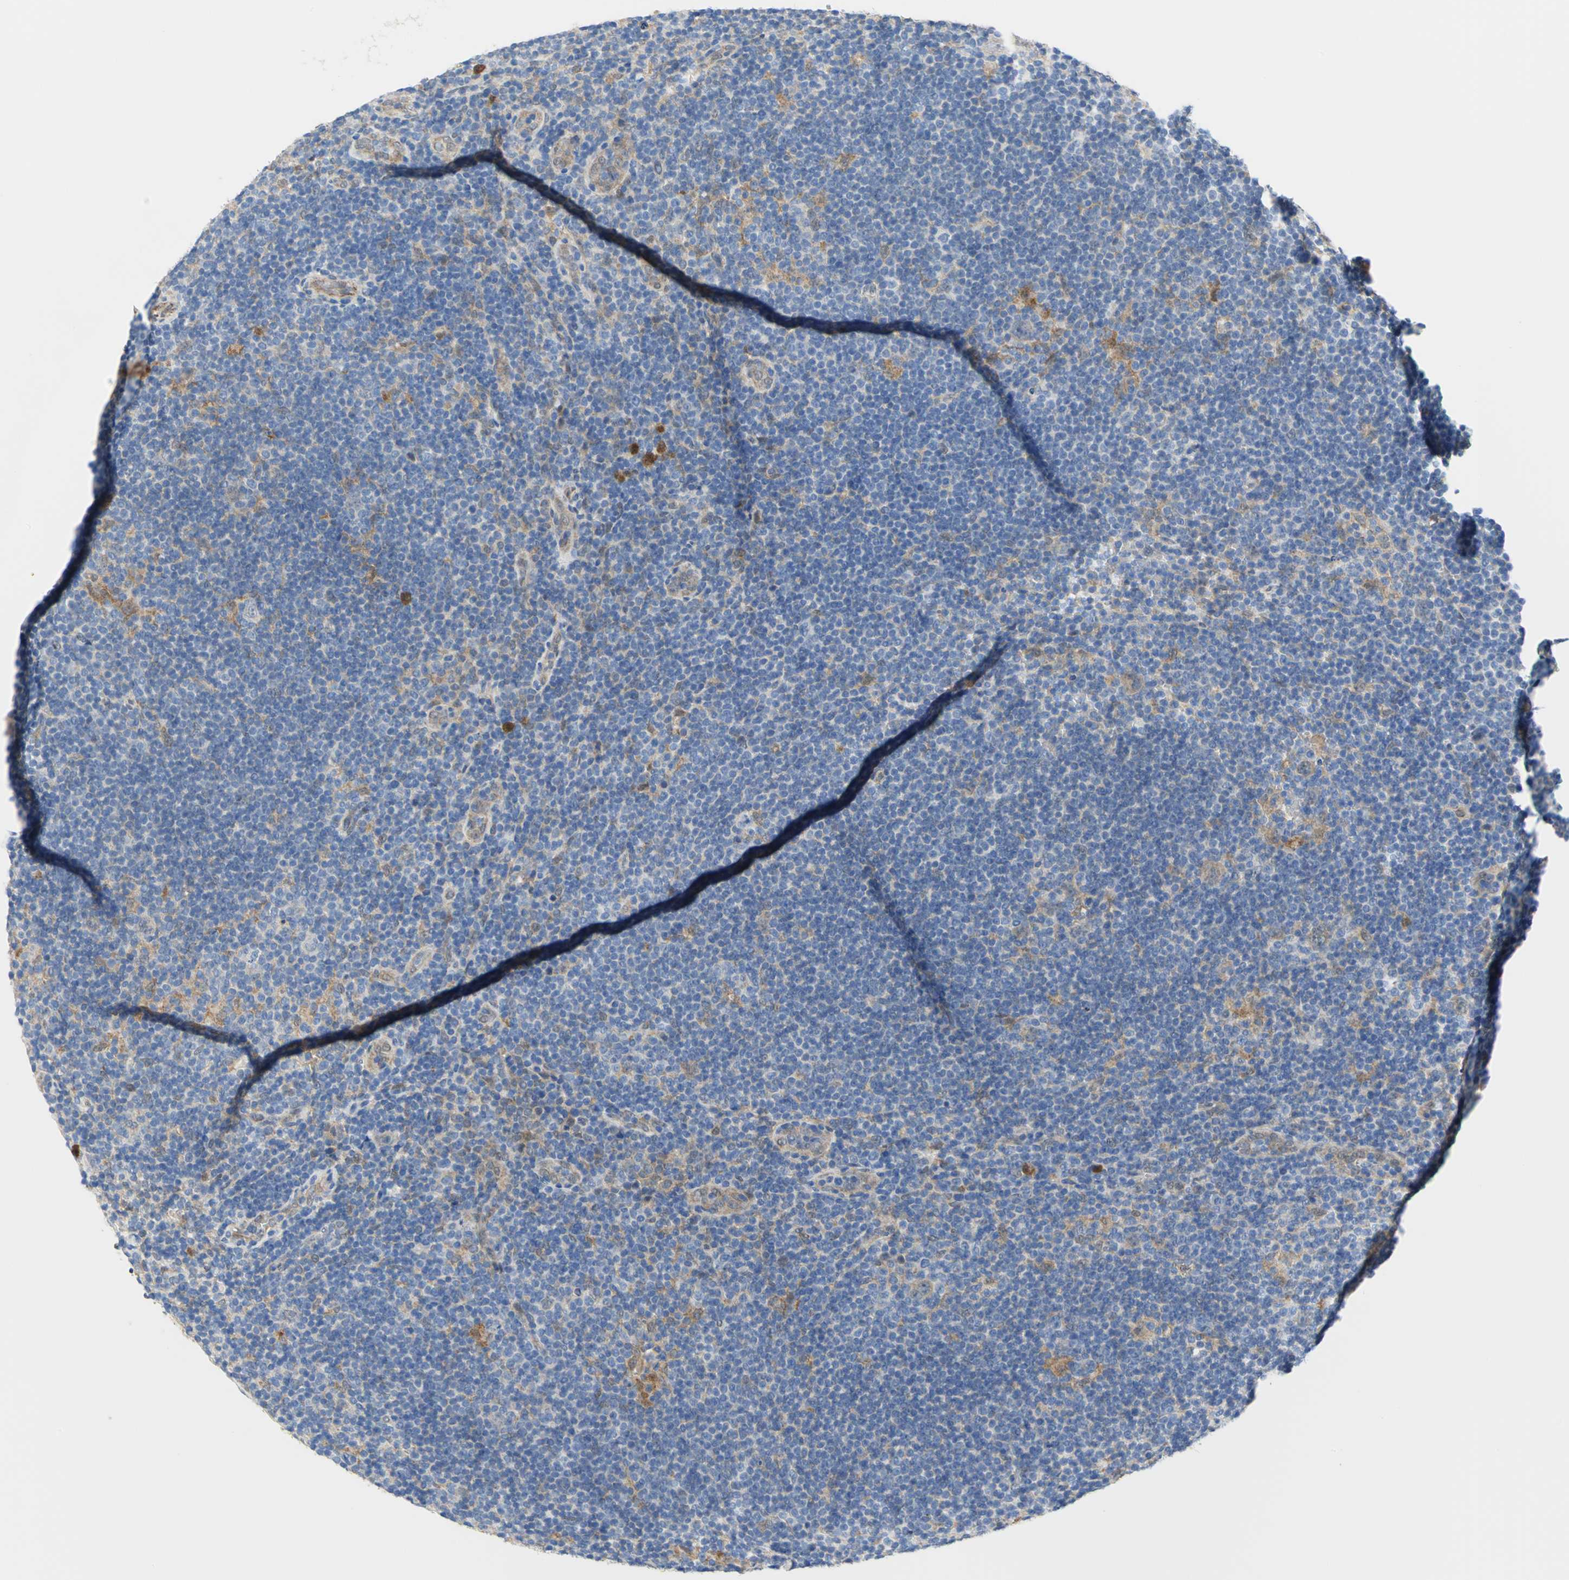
{"staining": {"intensity": "negative", "quantity": "none", "location": "none"}, "tissue": "lymphoma", "cell_type": "Tumor cells", "image_type": "cancer", "snomed": [{"axis": "morphology", "description": "Hodgkin's disease, NOS"}, {"axis": "topography", "description": "Lymph node"}], "caption": "Lymphoma was stained to show a protein in brown. There is no significant staining in tumor cells.", "gene": "PGM3", "patient": {"sex": "female", "age": 57}}